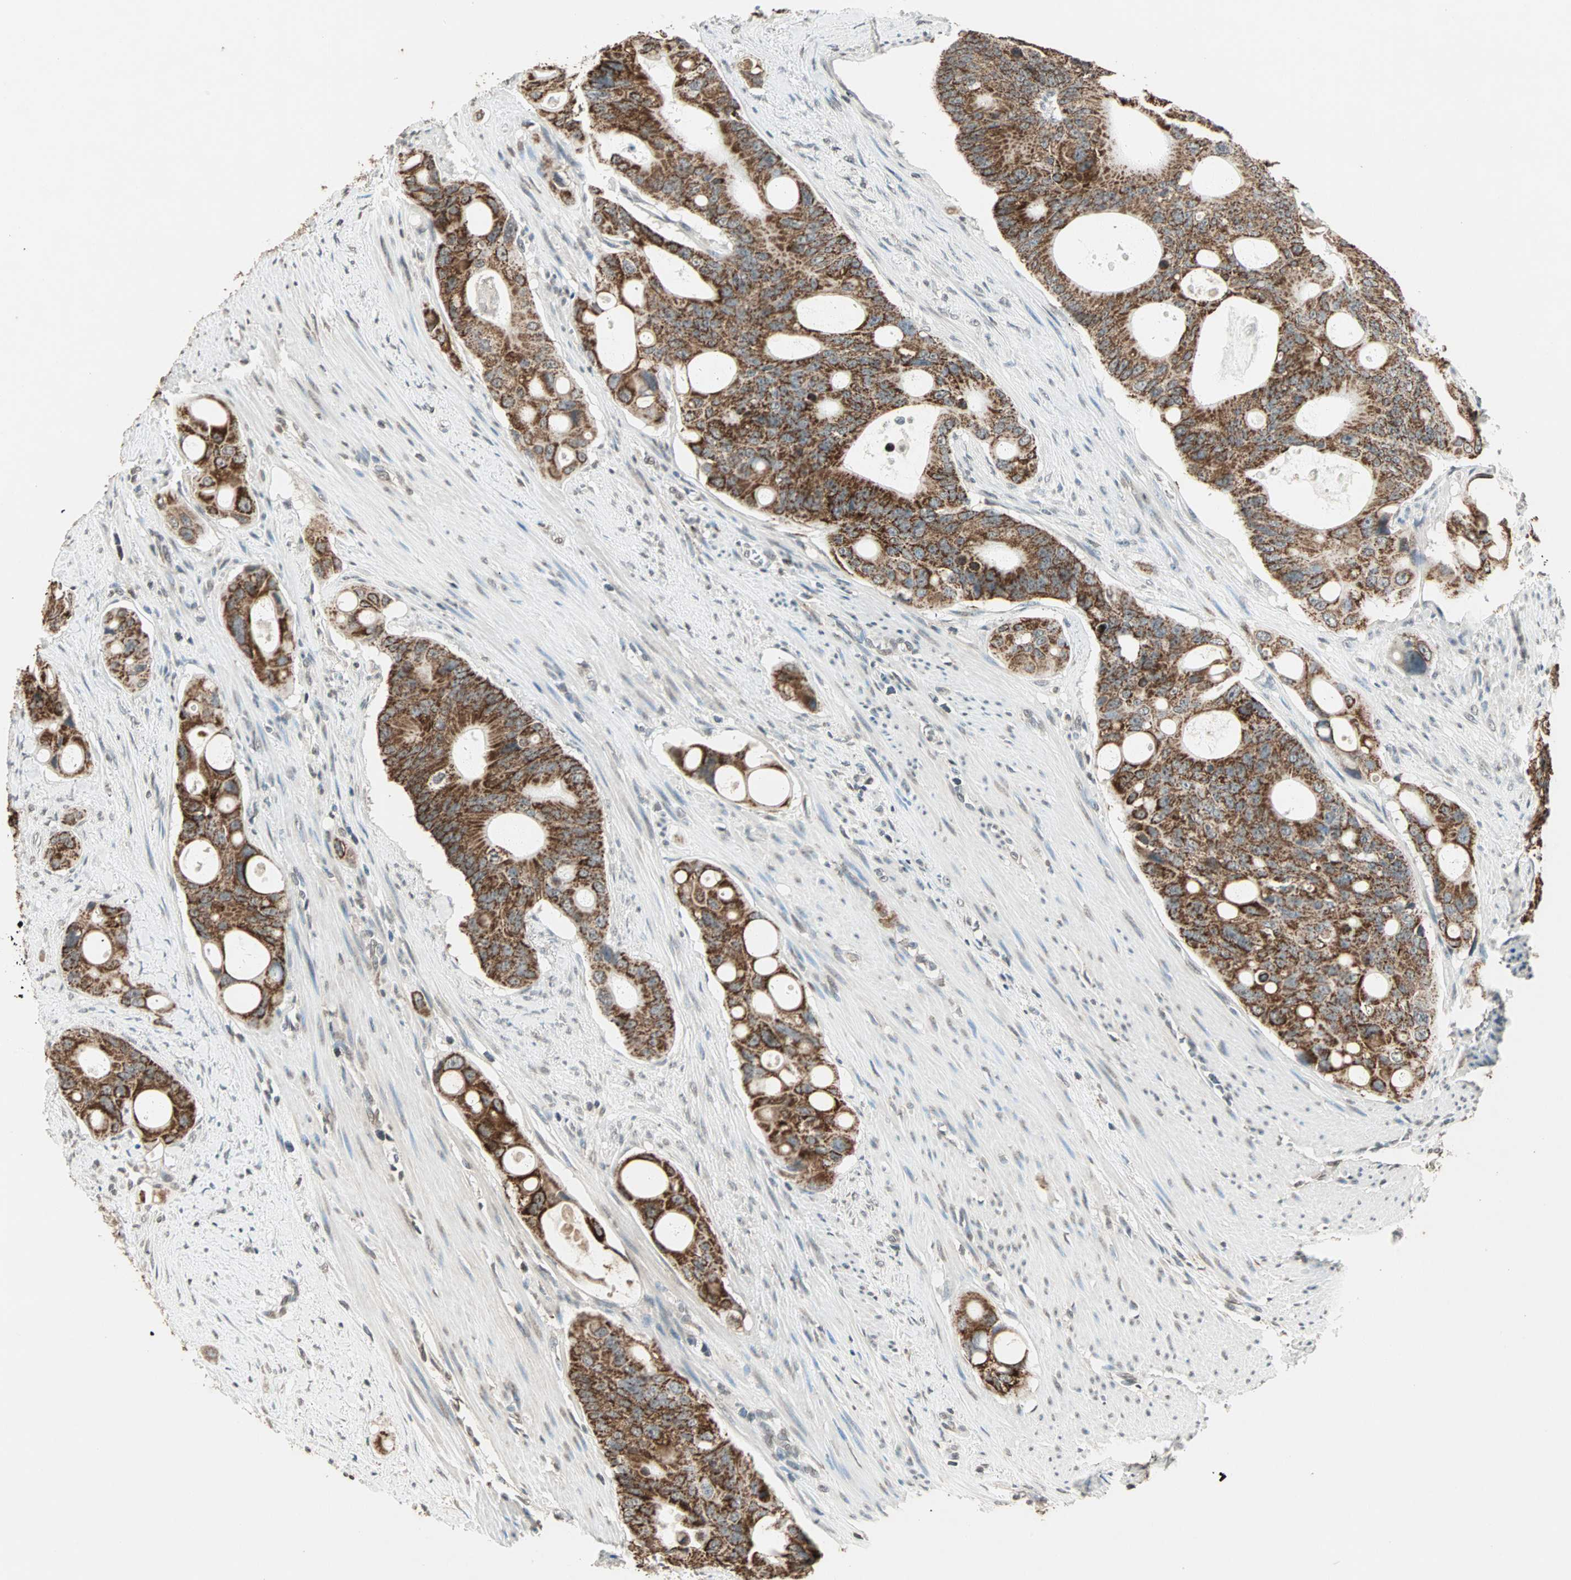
{"staining": {"intensity": "strong", "quantity": ">75%", "location": "cytoplasmic/membranous"}, "tissue": "colorectal cancer", "cell_type": "Tumor cells", "image_type": "cancer", "snomed": [{"axis": "morphology", "description": "Adenocarcinoma, NOS"}, {"axis": "topography", "description": "Colon"}], "caption": "Colorectal cancer (adenocarcinoma) stained with a brown dye shows strong cytoplasmic/membranous positive expression in approximately >75% of tumor cells.", "gene": "PRELID1", "patient": {"sex": "female", "age": 57}}